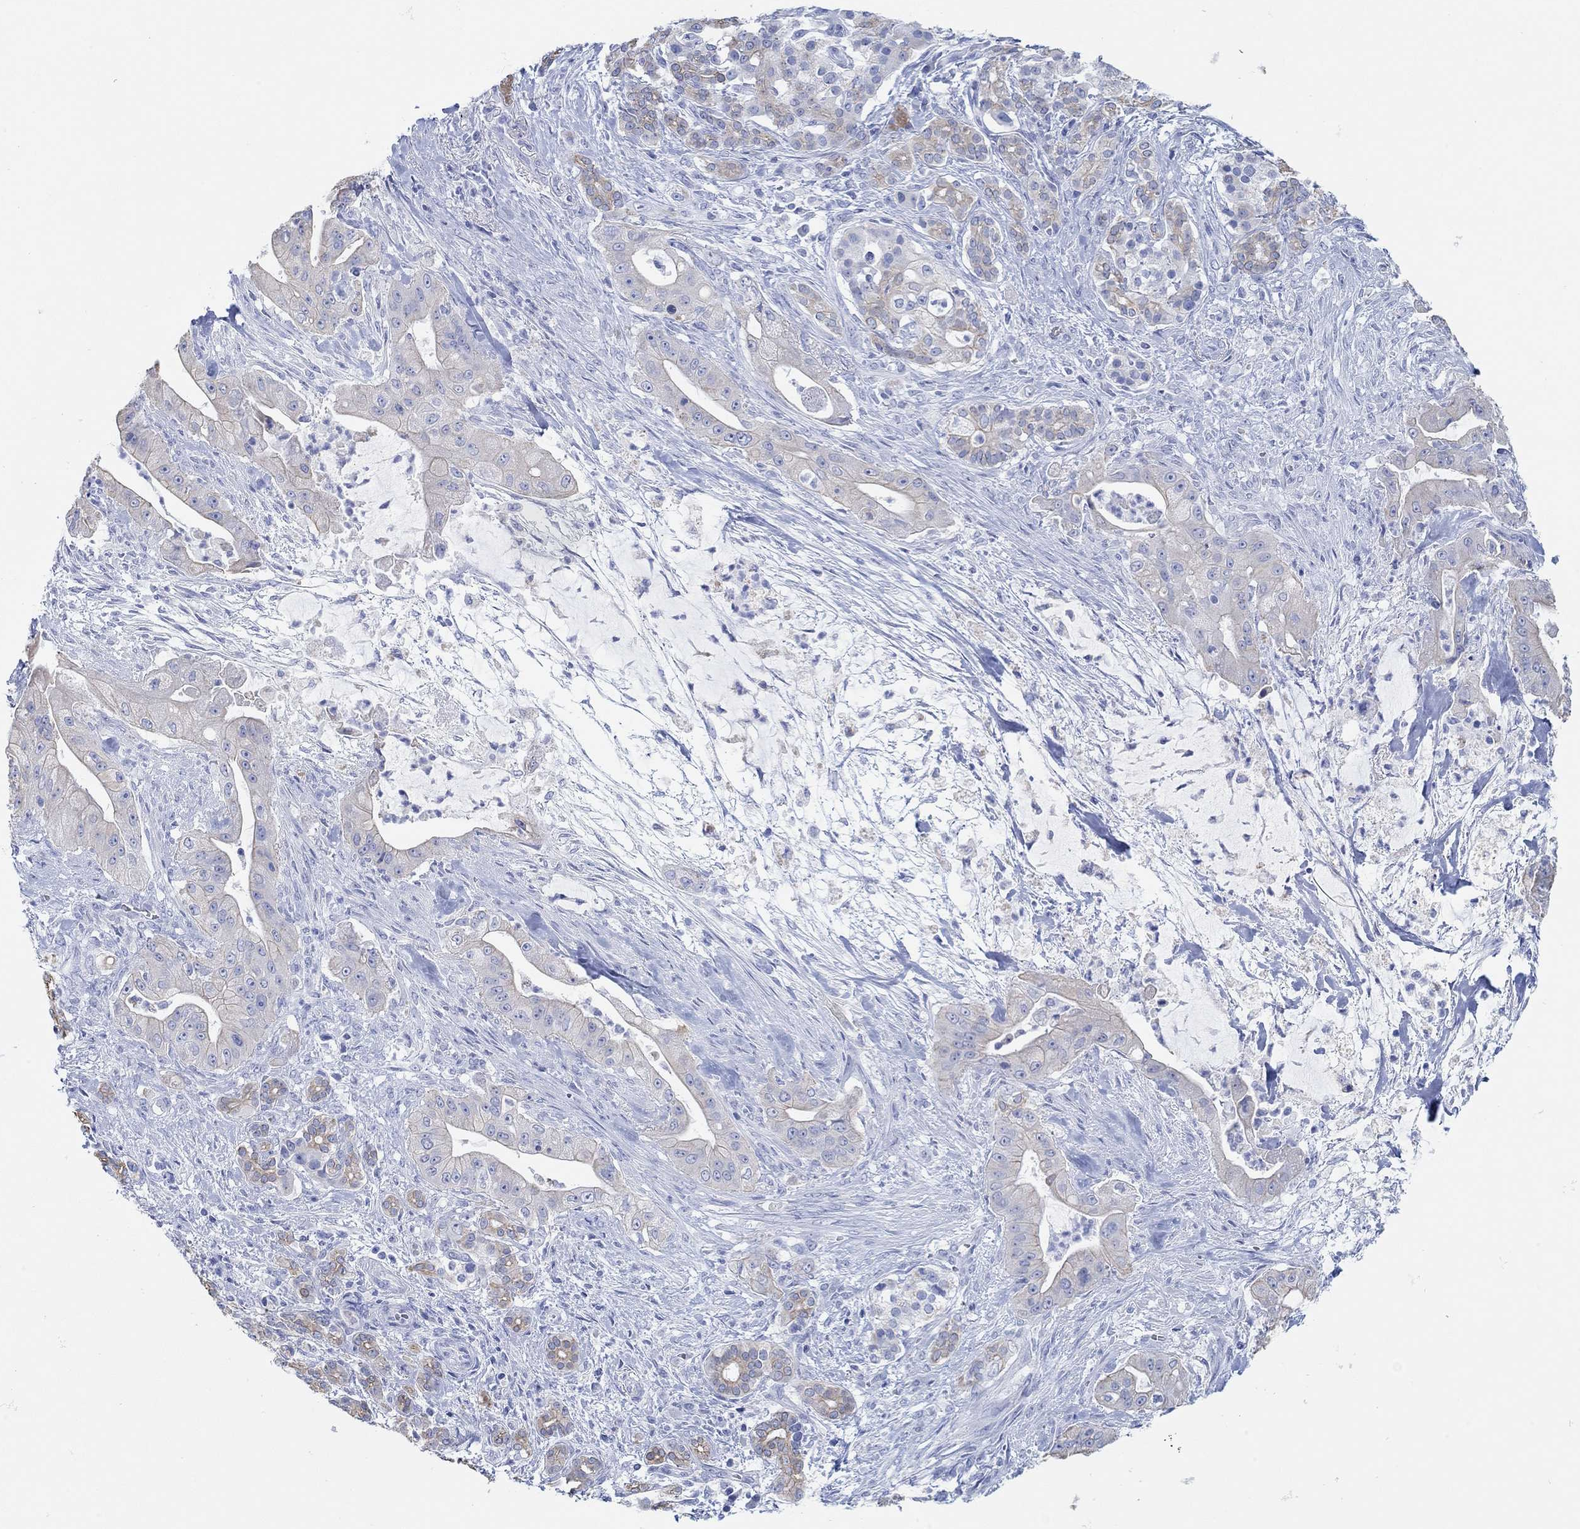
{"staining": {"intensity": "weak", "quantity": "<25%", "location": "cytoplasmic/membranous"}, "tissue": "pancreatic cancer", "cell_type": "Tumor cells", "image_type": "cancer", "snomed": [{"axis": "morphology", "description": "Normal tissue, NOS"}, {"axis": "morphology", "description": "Inflammation, NOS"}, {"axis": "morphology", "description": "Adenocarcinoma, NOS"}, {"axis": "topography", "description": "Pancreas"}], "caption": "Image shows no protein staining in tumor cells of pancreatic cancer (adenocarcinoma) tissue.", "gene": "AK8", "patient": {"sex": "male", "age": 57}}